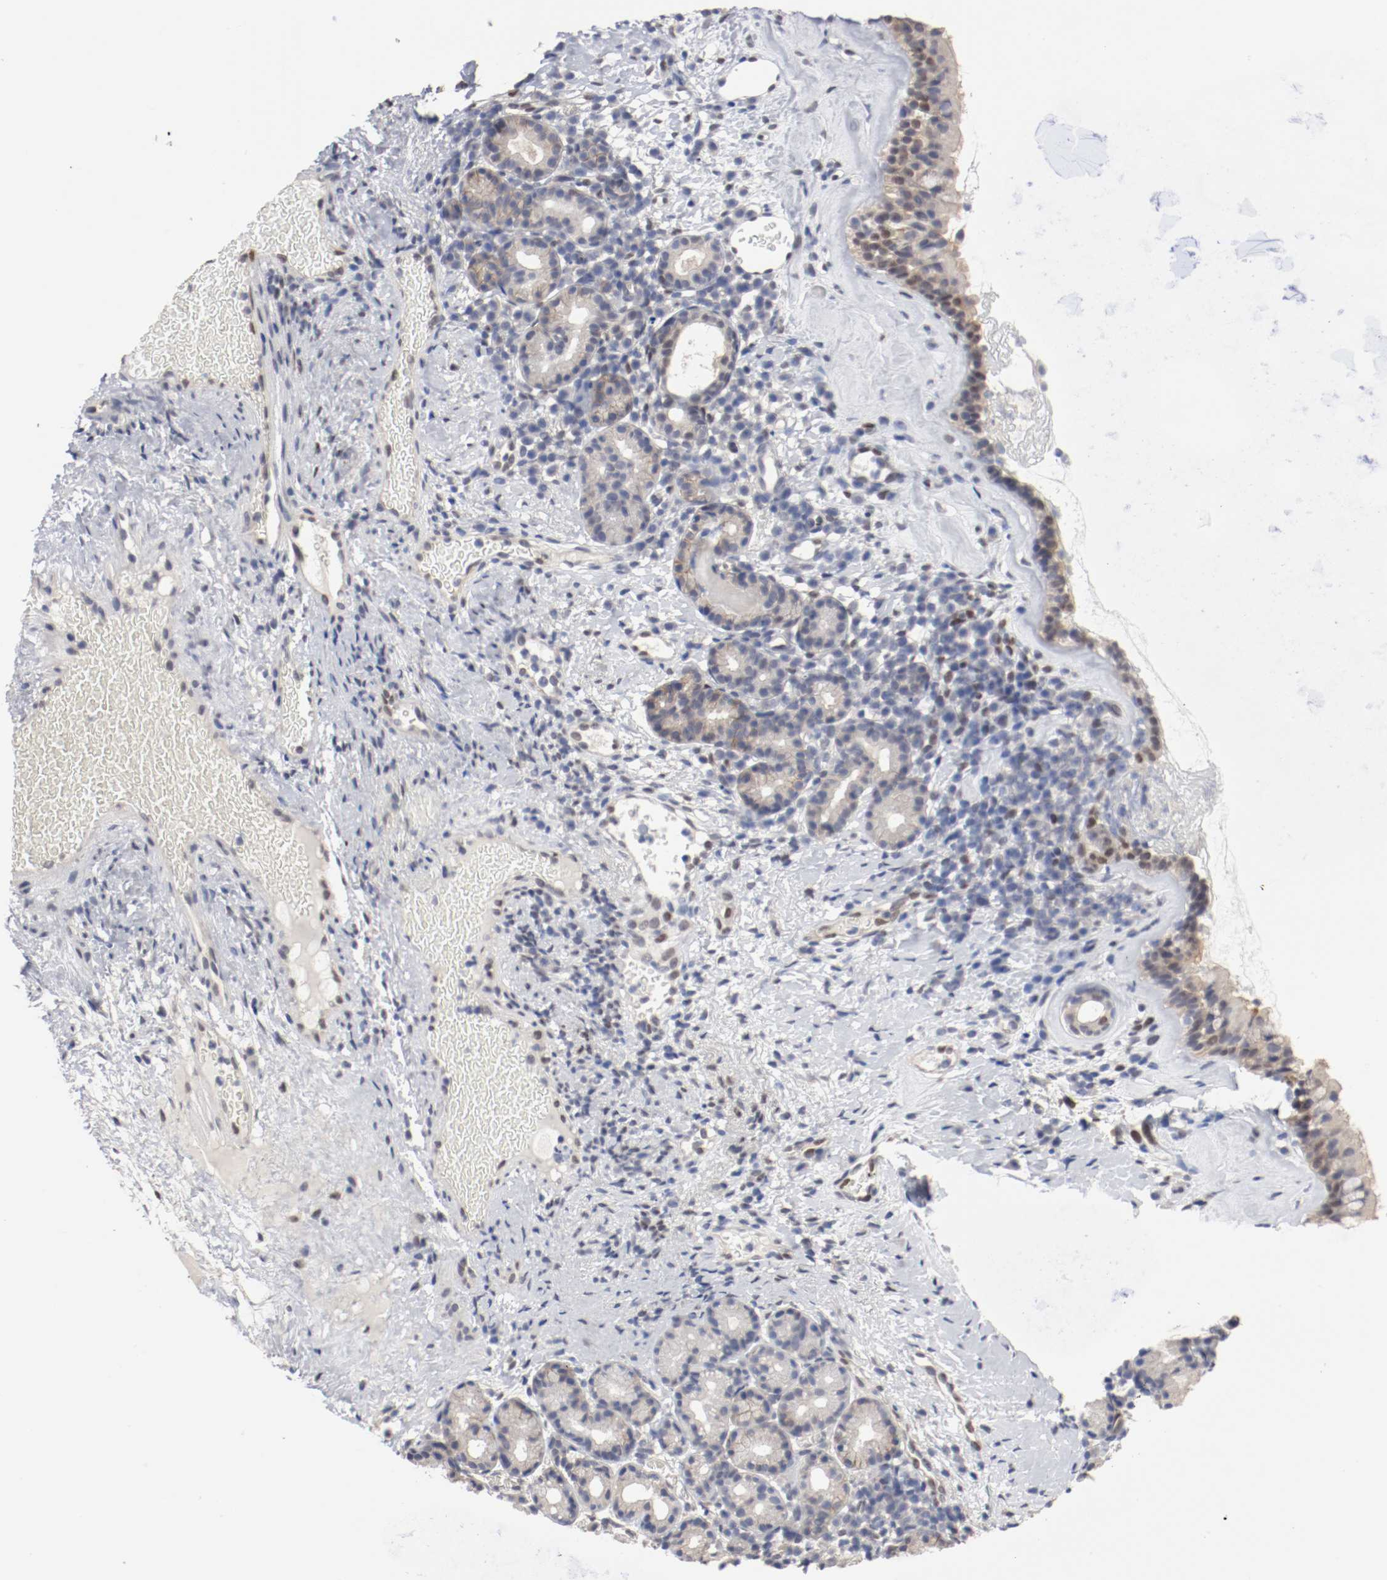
{"staining": {"intensity": "moderate", "quantity": ">75%", "location": "cytoplasmic/membranous,nuclear"}, "tissue": "nasopharynx", "cell_type": "Respiratory epithelial cells", "image_type": "normal", "snomed": [{"axis": "morphology", "description": "Normal tissue, NOS"}, {"axis": "morphology", "description": "Inflammation, NOS"}, {"axis": "topography", "description": "Nasopharynx"}], "caption": "Immunohistochemistry (IHC) of benign human nasopharynx exhibits medium levels of moderate cytoplasmic/membranous,nuclear expression in about >75% of respiratory epithelial cells.", "gene": "FOSL2", "patient": {"sex": "female", "age": 55}}